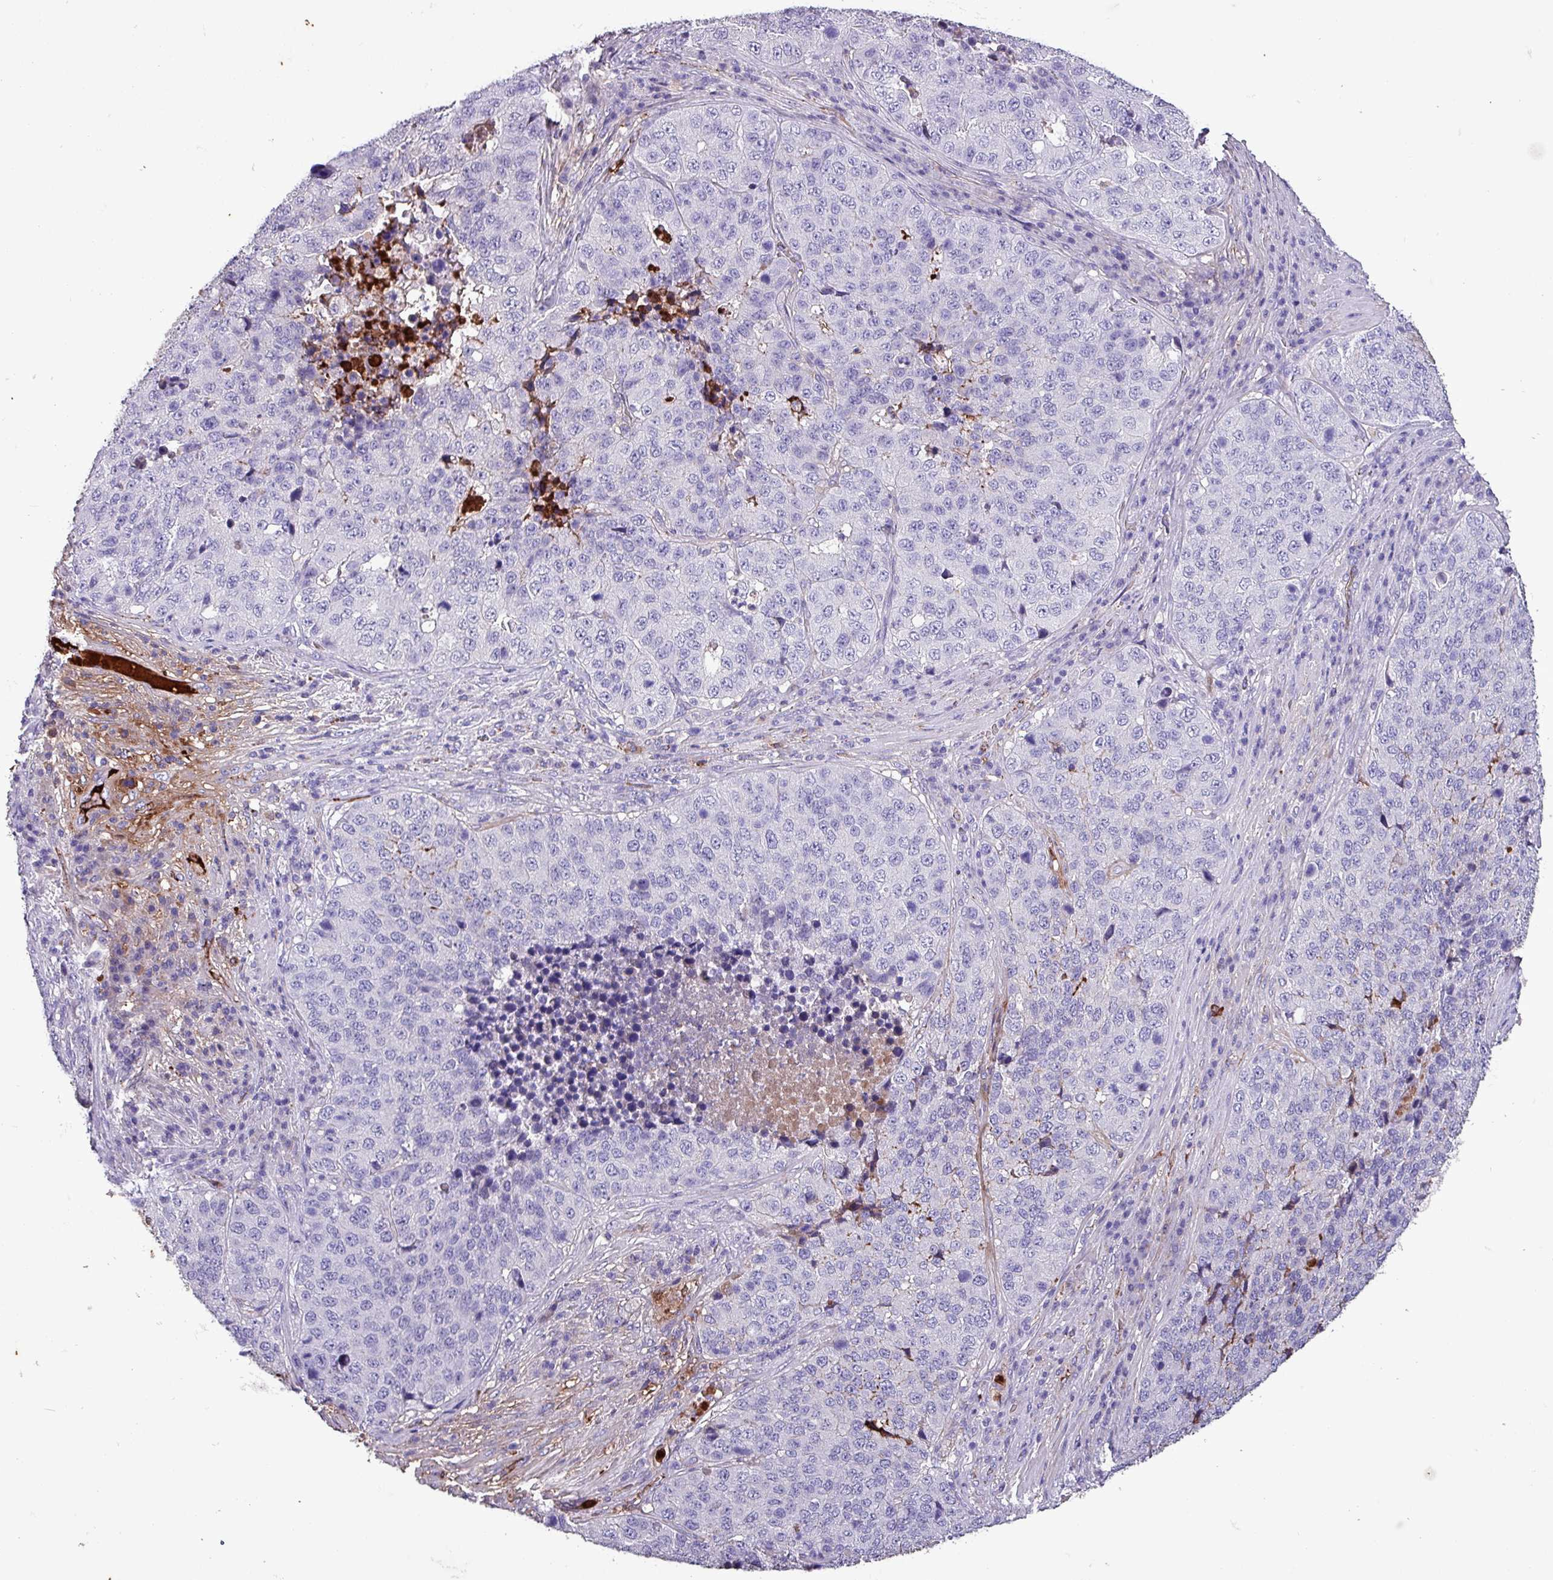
{"staining": {"intensity": "negative", "quantity": "none", "location": "none"}, "tissue": "stomach cancer", "cell_type": "Tumor cells", "image_type": "cancer", "snomed": [{"axis": "morphology", "description": "Adenocarcinoma, NOS"}, {"axis": "topography", "description": "Stomach"}], "caption": "DAB immunohistochemical staining of stomach cancer (adenocarcinoma) demonstrates no significant positivity in tumor cells.", "gene": "HP", "patient": {"sex": "male", "age": 71}}